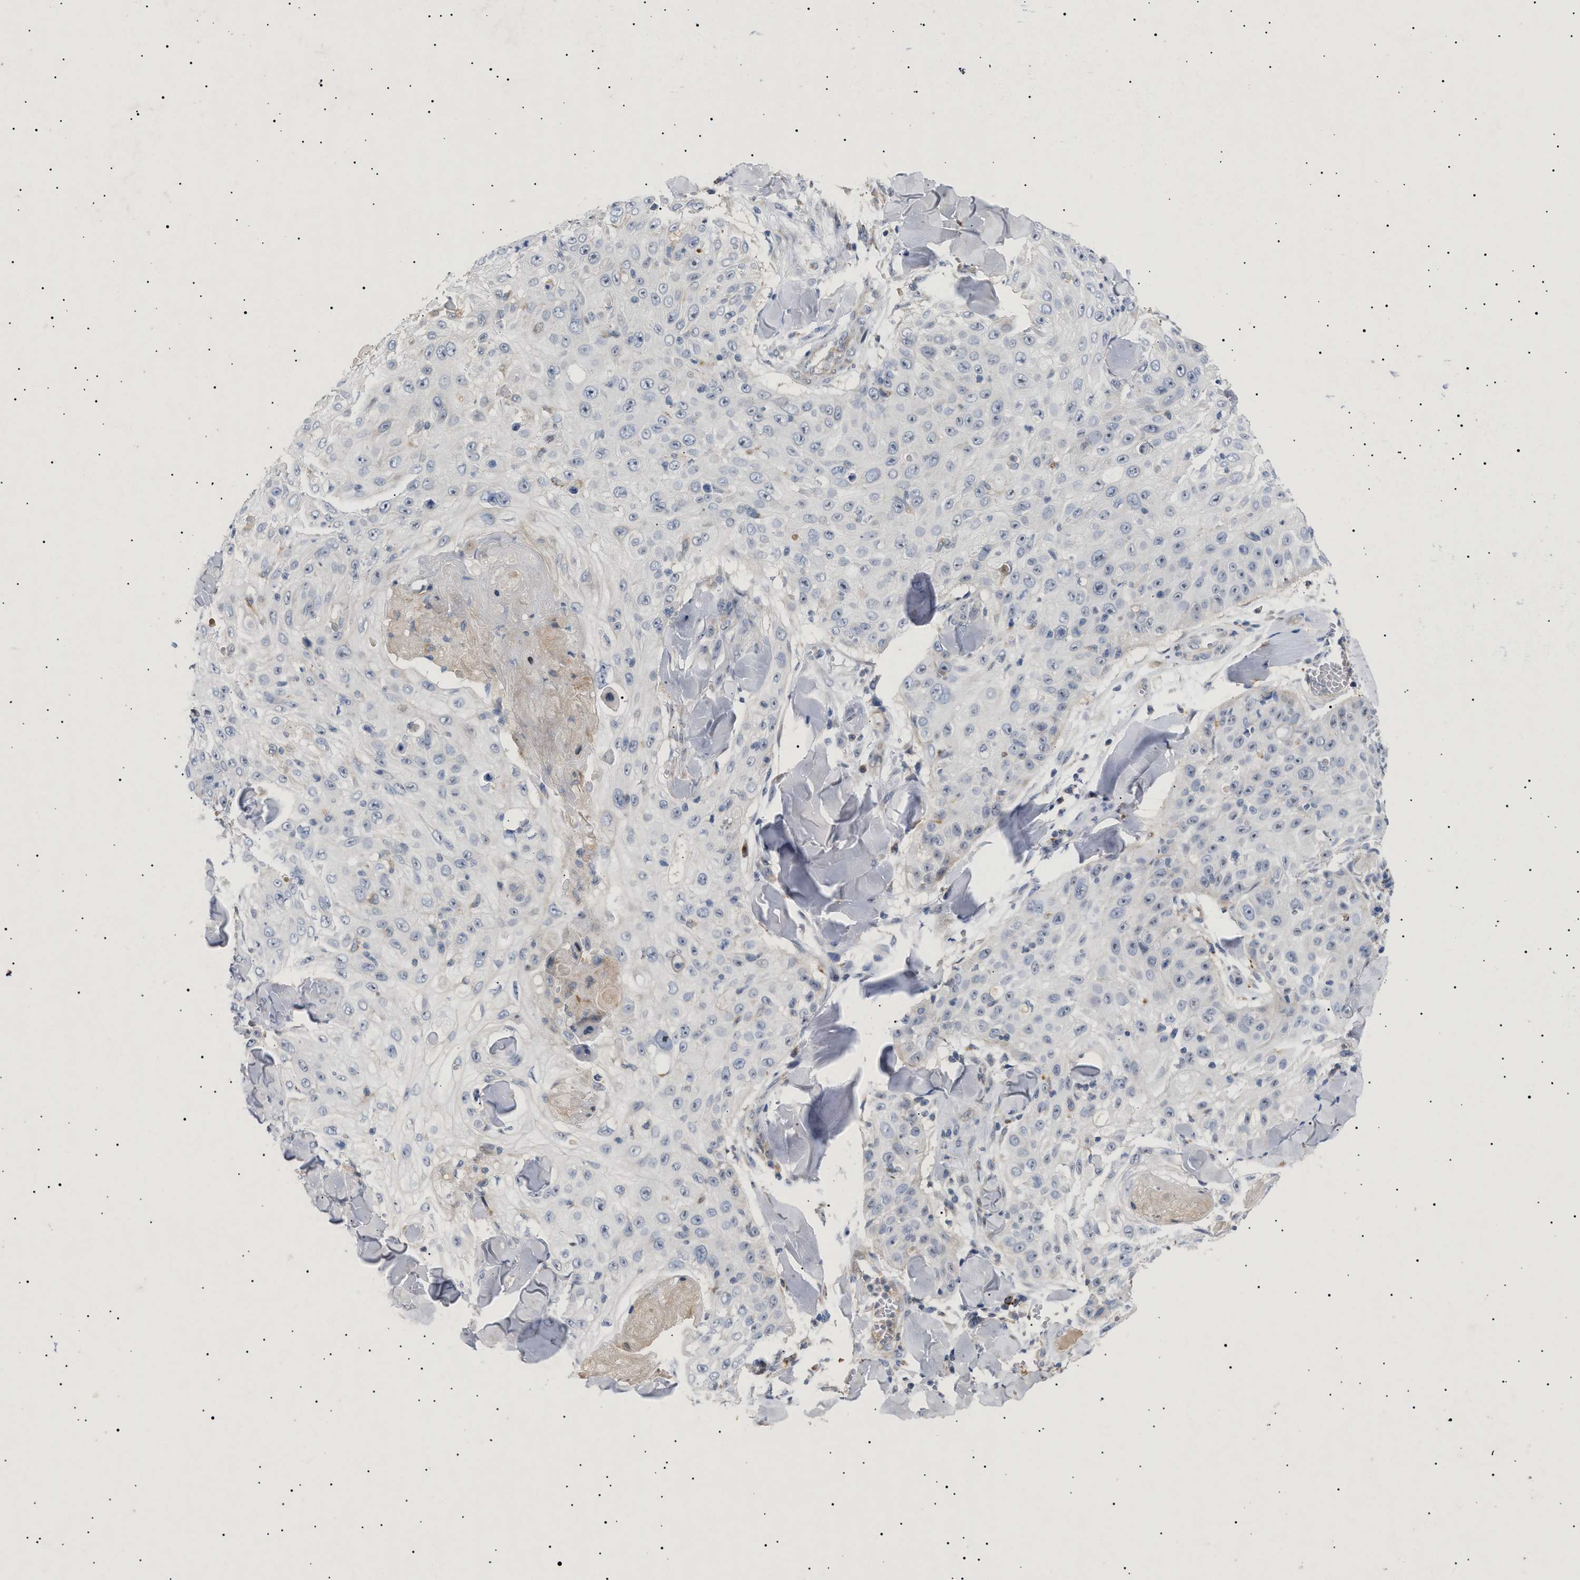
{"staining": {"intensity": "negative", "quantity": "none", "location": "none"}, "tissue": "skin cancer", "cell_type": "Tumor cells", "image_type": "cancer", "snomed": [{"axis": "morphology", "description": "Squamous cell carcinoma, NOS"}, {"axis": "topography", "description": "Skin"}], "caption": "Skin cancer (squamous cell carcinoma) was stained to show a protein in brown. There is no significant staining in tumor cells. Nuclei are stained in blue.", "gene": "SIRT5", "patient": {"sex": "male", "age": 86}}